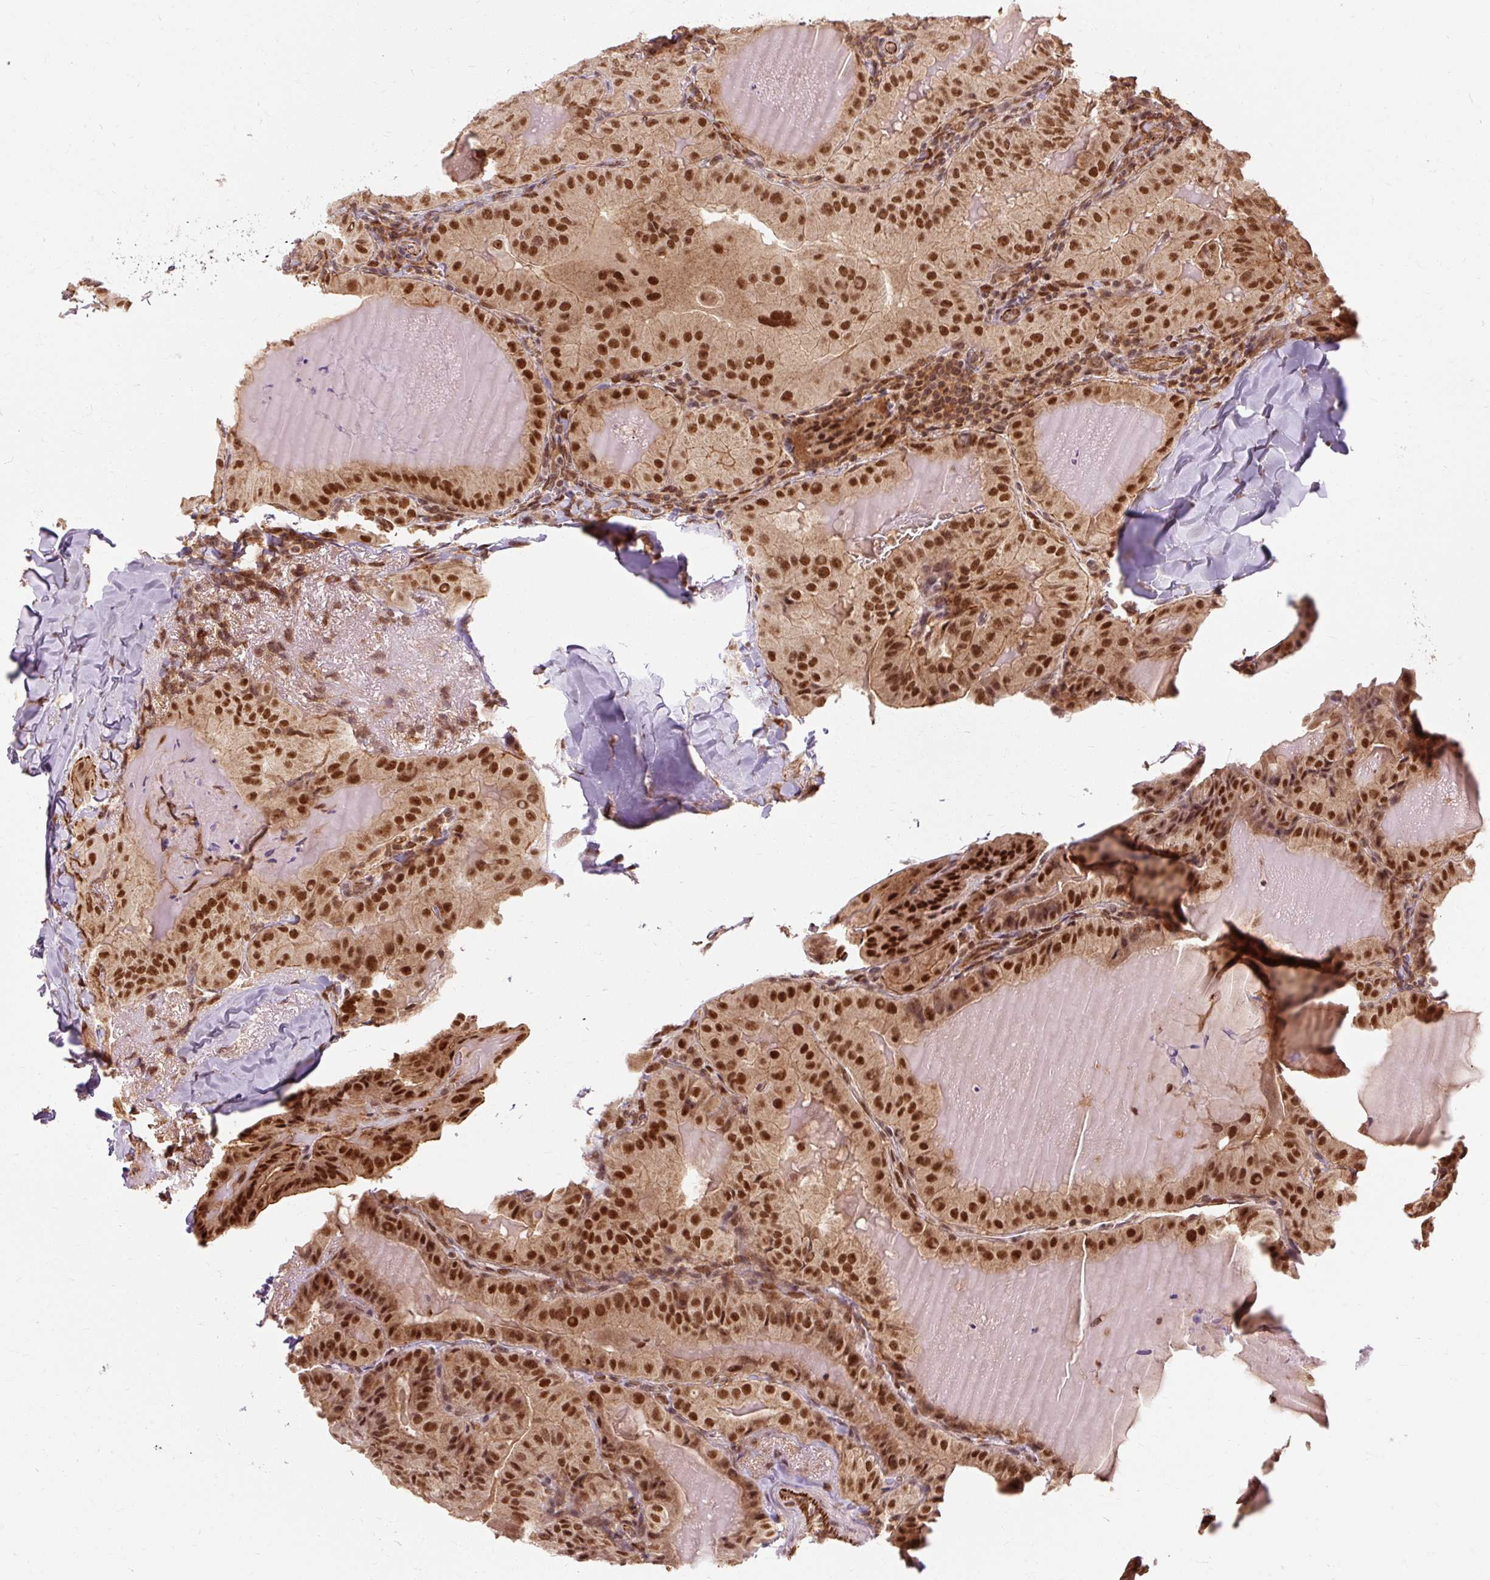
{"staining": {"intensity": "strong", "quantity": ">75%", "location": "cytoplasmic/membranous,nuclear"}, "tissue": "thyroid cancer", "cell_type": "Tumor cells", "image_type": "cancer", "snomed": [{"axis": "morphology", "description": "Papillary adenocarcinoma, NOS"}, {"axis": "topography", "description": "Thyroid gland"}], "caption": "A high-resolution image shows IHC staining of thyroid papillary adenocarcinoma, which exhibits strong cytoplasmic/membranous and nuclear positivity in about >75% of tumor cells. The staining was performed using DAB, with brown indicating positive protein expression. Nuclei are stained blue with hematoxylin.", "gene": "CSTF1", "patient": {"sex": "female", "age": 68}}